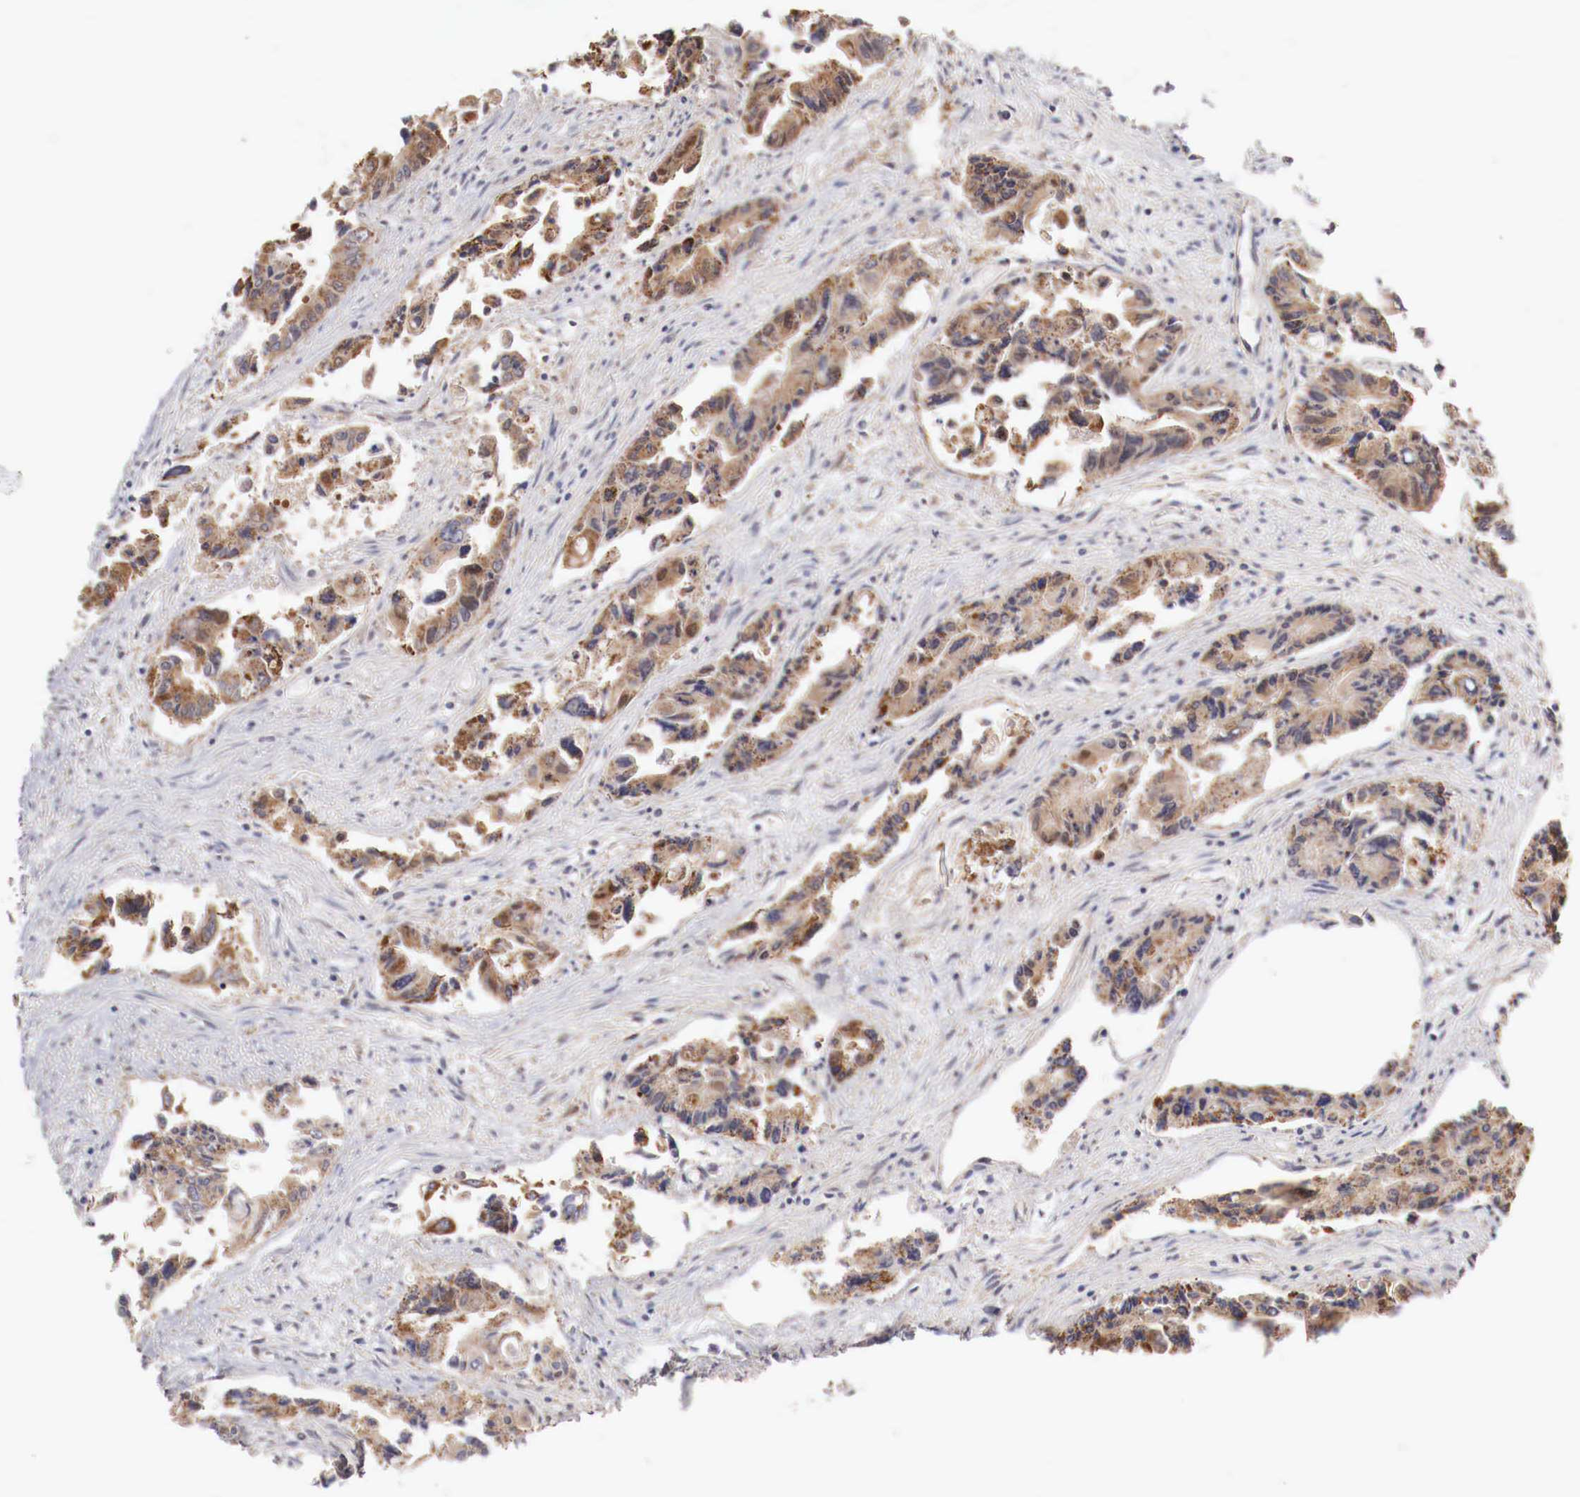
{"staining": {"intensity": "strong", "quantity": ">75%", "location": "cytoplasmic/membranous"}, "tissue": "colorectal cancer", "cell_type": "Tumor cells", "image_type": "cancer", "snomed": [{"axis": "morphology", "description": "Adenocarcinoma, NOS"}, {"axis": "topography", "description": "Rectum"}], "caption": "A brown stain highlights strong cytoplasmic/membranous staining of a protein in colorectal adenocarcinoma tumor cells.", "gene": "XPNPEP3", "patient": {"sex": "male", "age": 76}}